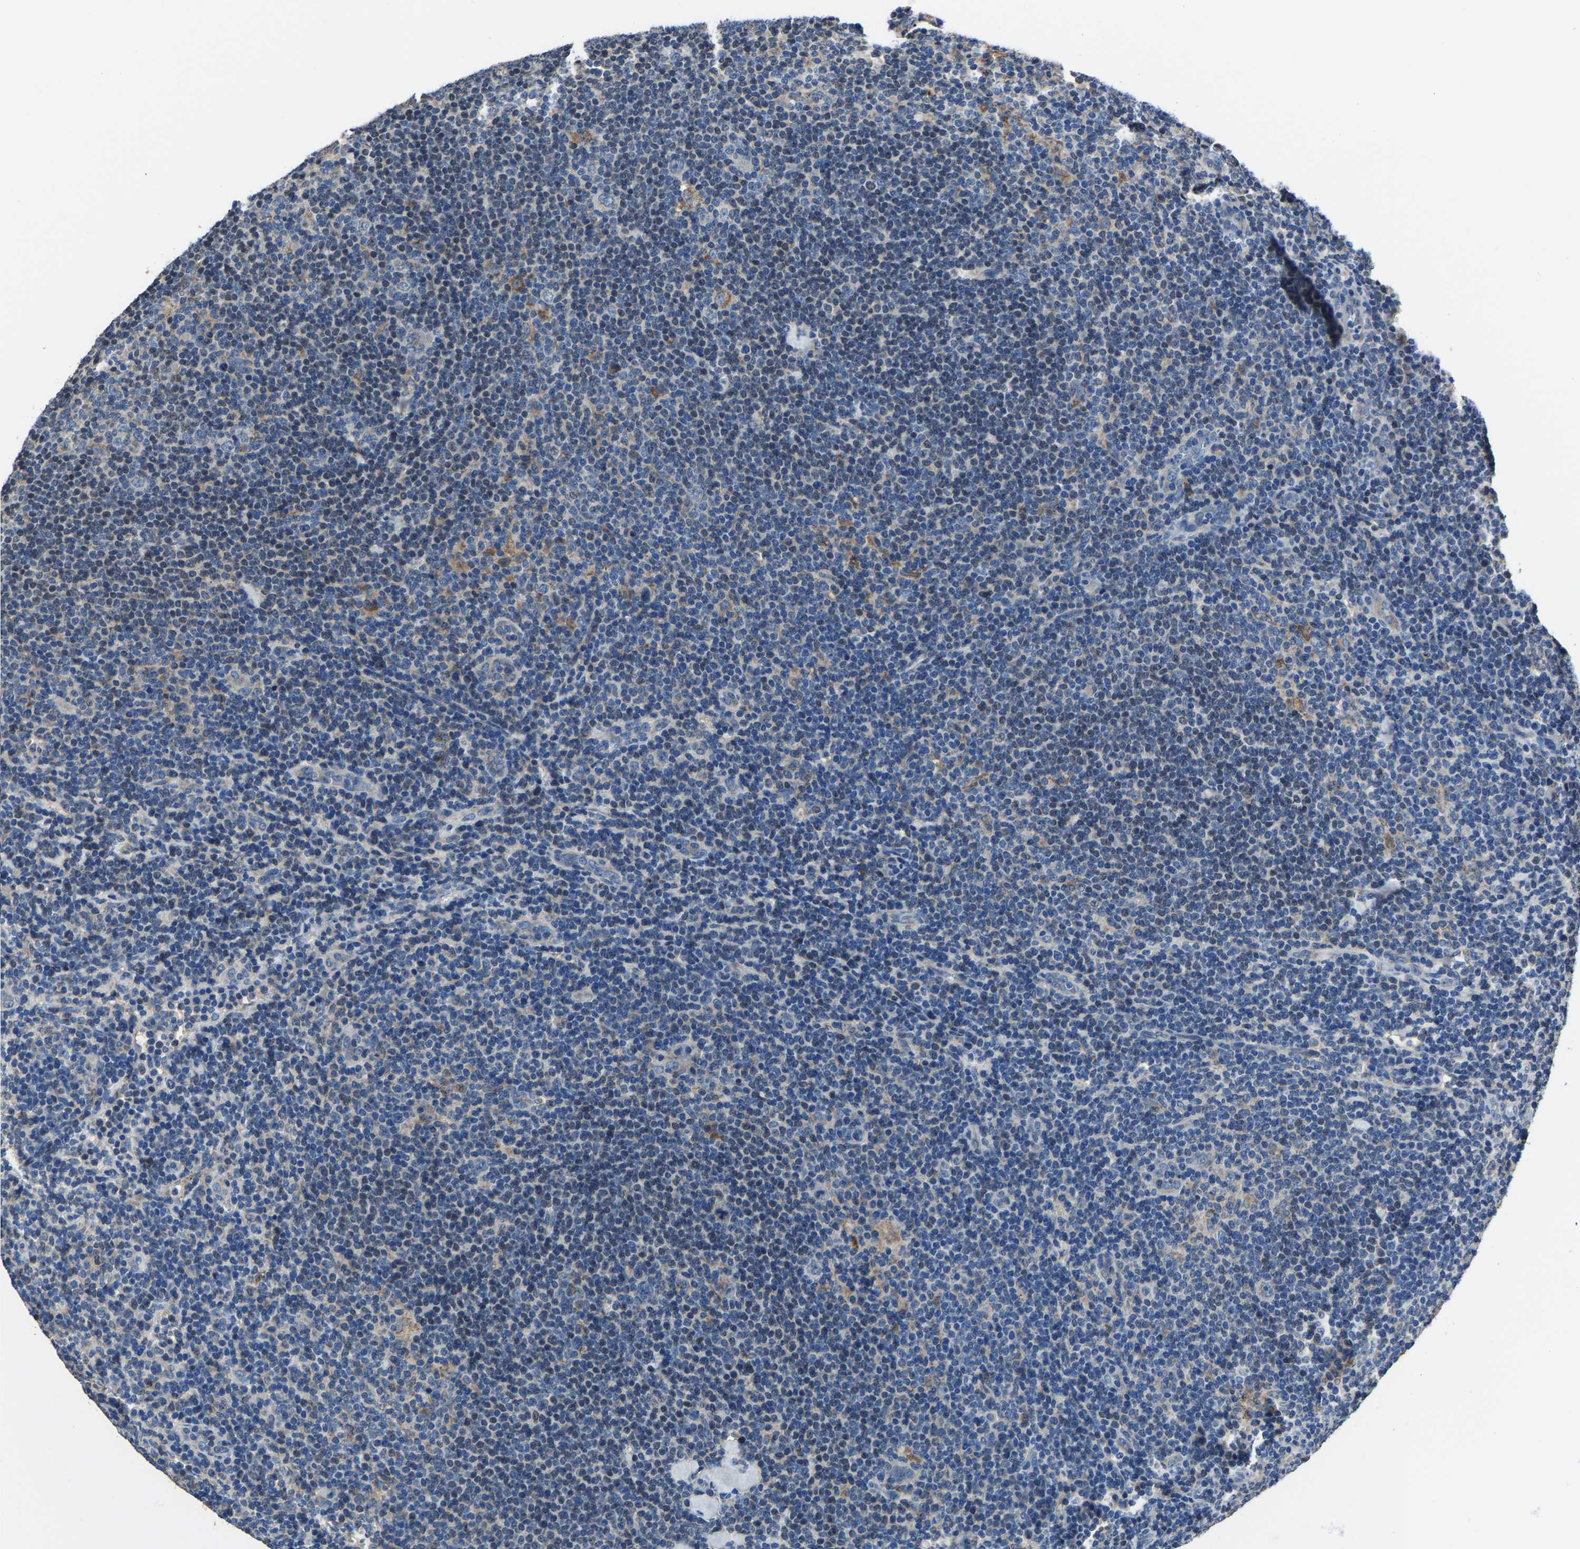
{"staining": {"intensity": "weak", "quantity": "25%-75%", "location": "cytoplasmic/membranous"}, "tissue": "lymphoma", "cell_type": "Tumor cells", "image_type": "cancer", "snomed": [{"axis": "morphology", "description": "Hodgkin's disease, NOS"}, {"axis": "topography", "description": "Lymph node"}], "caption": "High-magnification brightfield microscopy of lymphoma stained with DAB (brown) and counterstained with hematoxylin (blue). tumor cells exhibit weak cytoplasmic/membranous expression is appreciated in approximately25%-75% of cells.", "gene": "STRBP", "patient": {"sex": "female", "age": 57}}